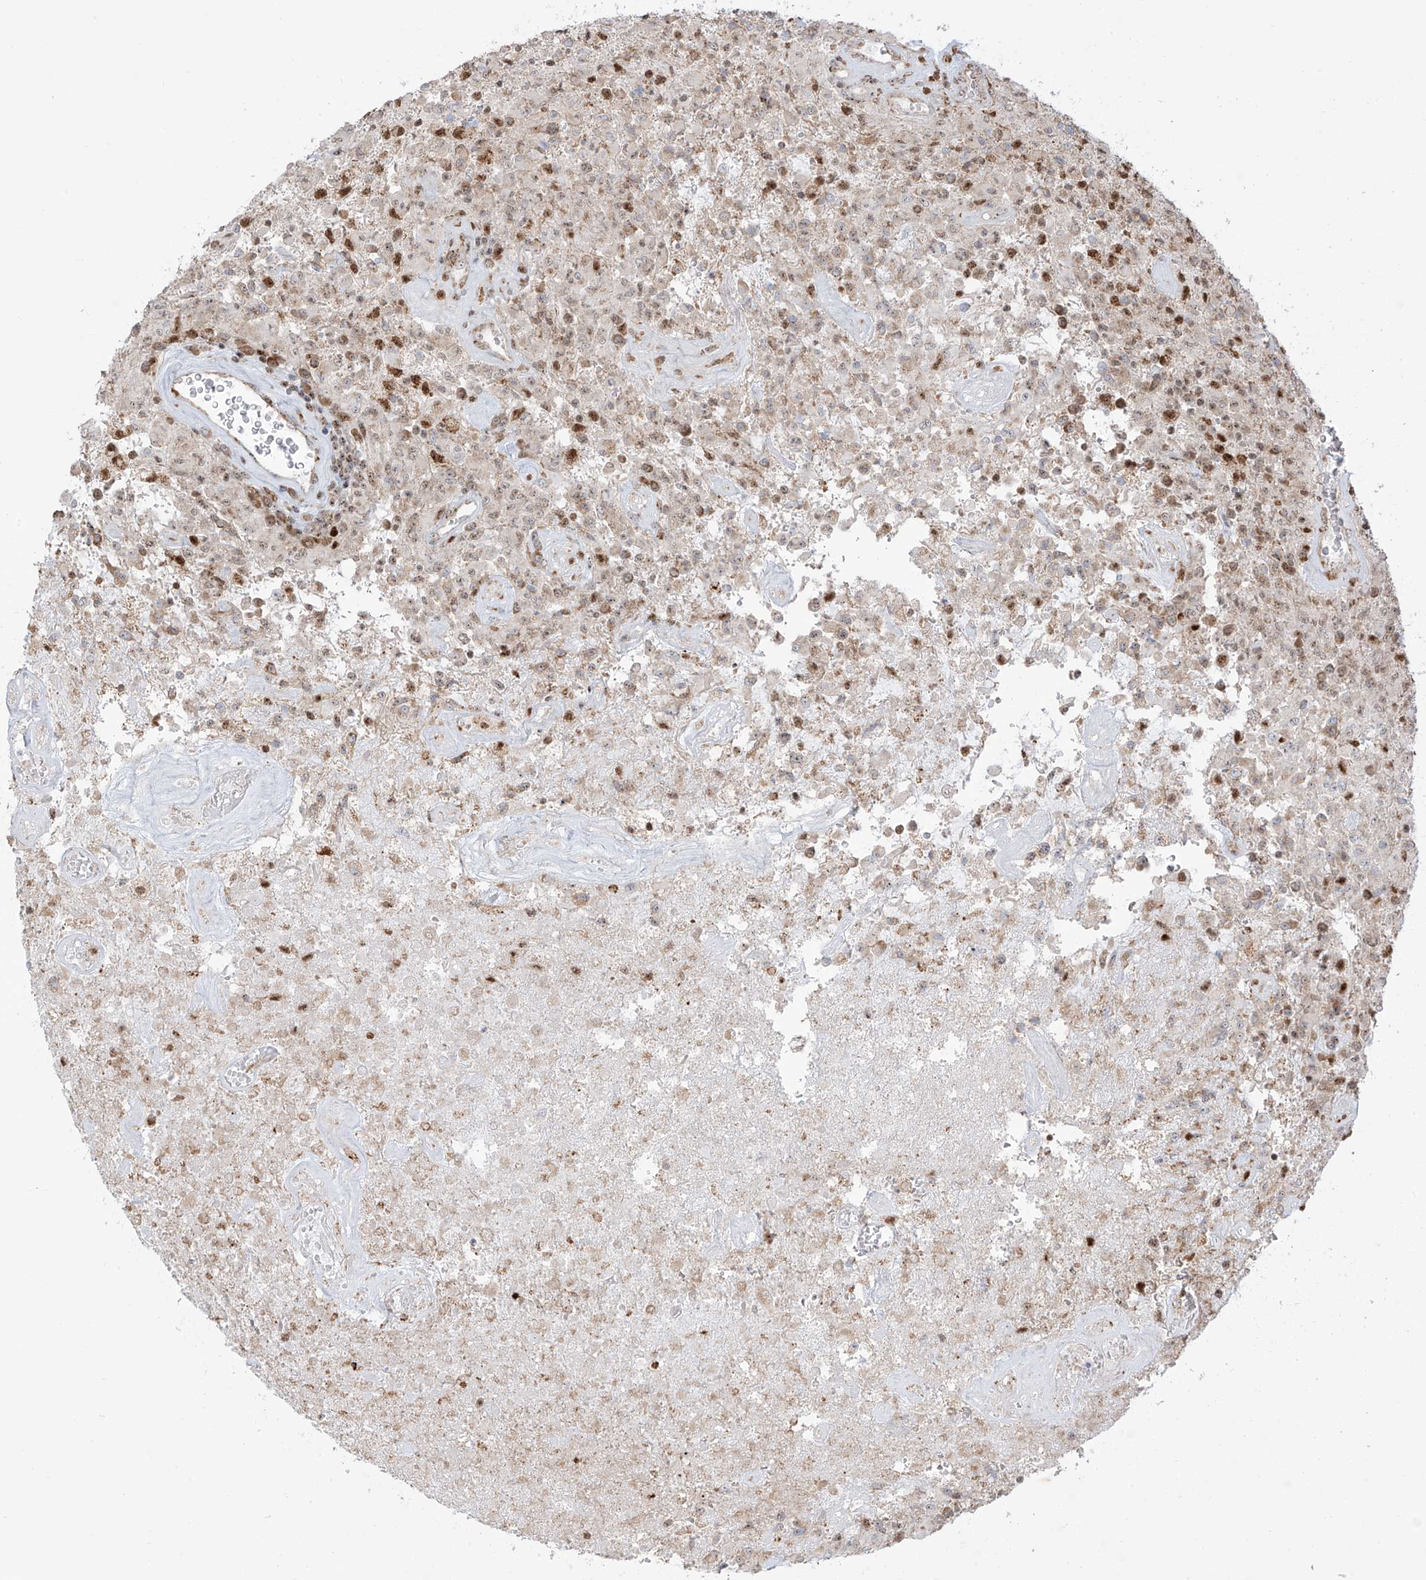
{"staining": {"intensity": "moderate", "quantity": "25%-75%", "location": "nuclear"}, "tissue": "glioma", "cell_type": "Tumor cells", "image_type": "cancer", "snomed": [{"axis": "morphology", "description": "Glioma, malignant, High grade"}, {"axis": "topography", "description": "Brain"}], "caption": "Moderate nuclear expression for a protein is seen in about 25%-75% of tumor cells of malignant glioma (high-grade) using IHC.", "gene": "ZBTB8A", "patient": {"sex": "female", "age": 57}}